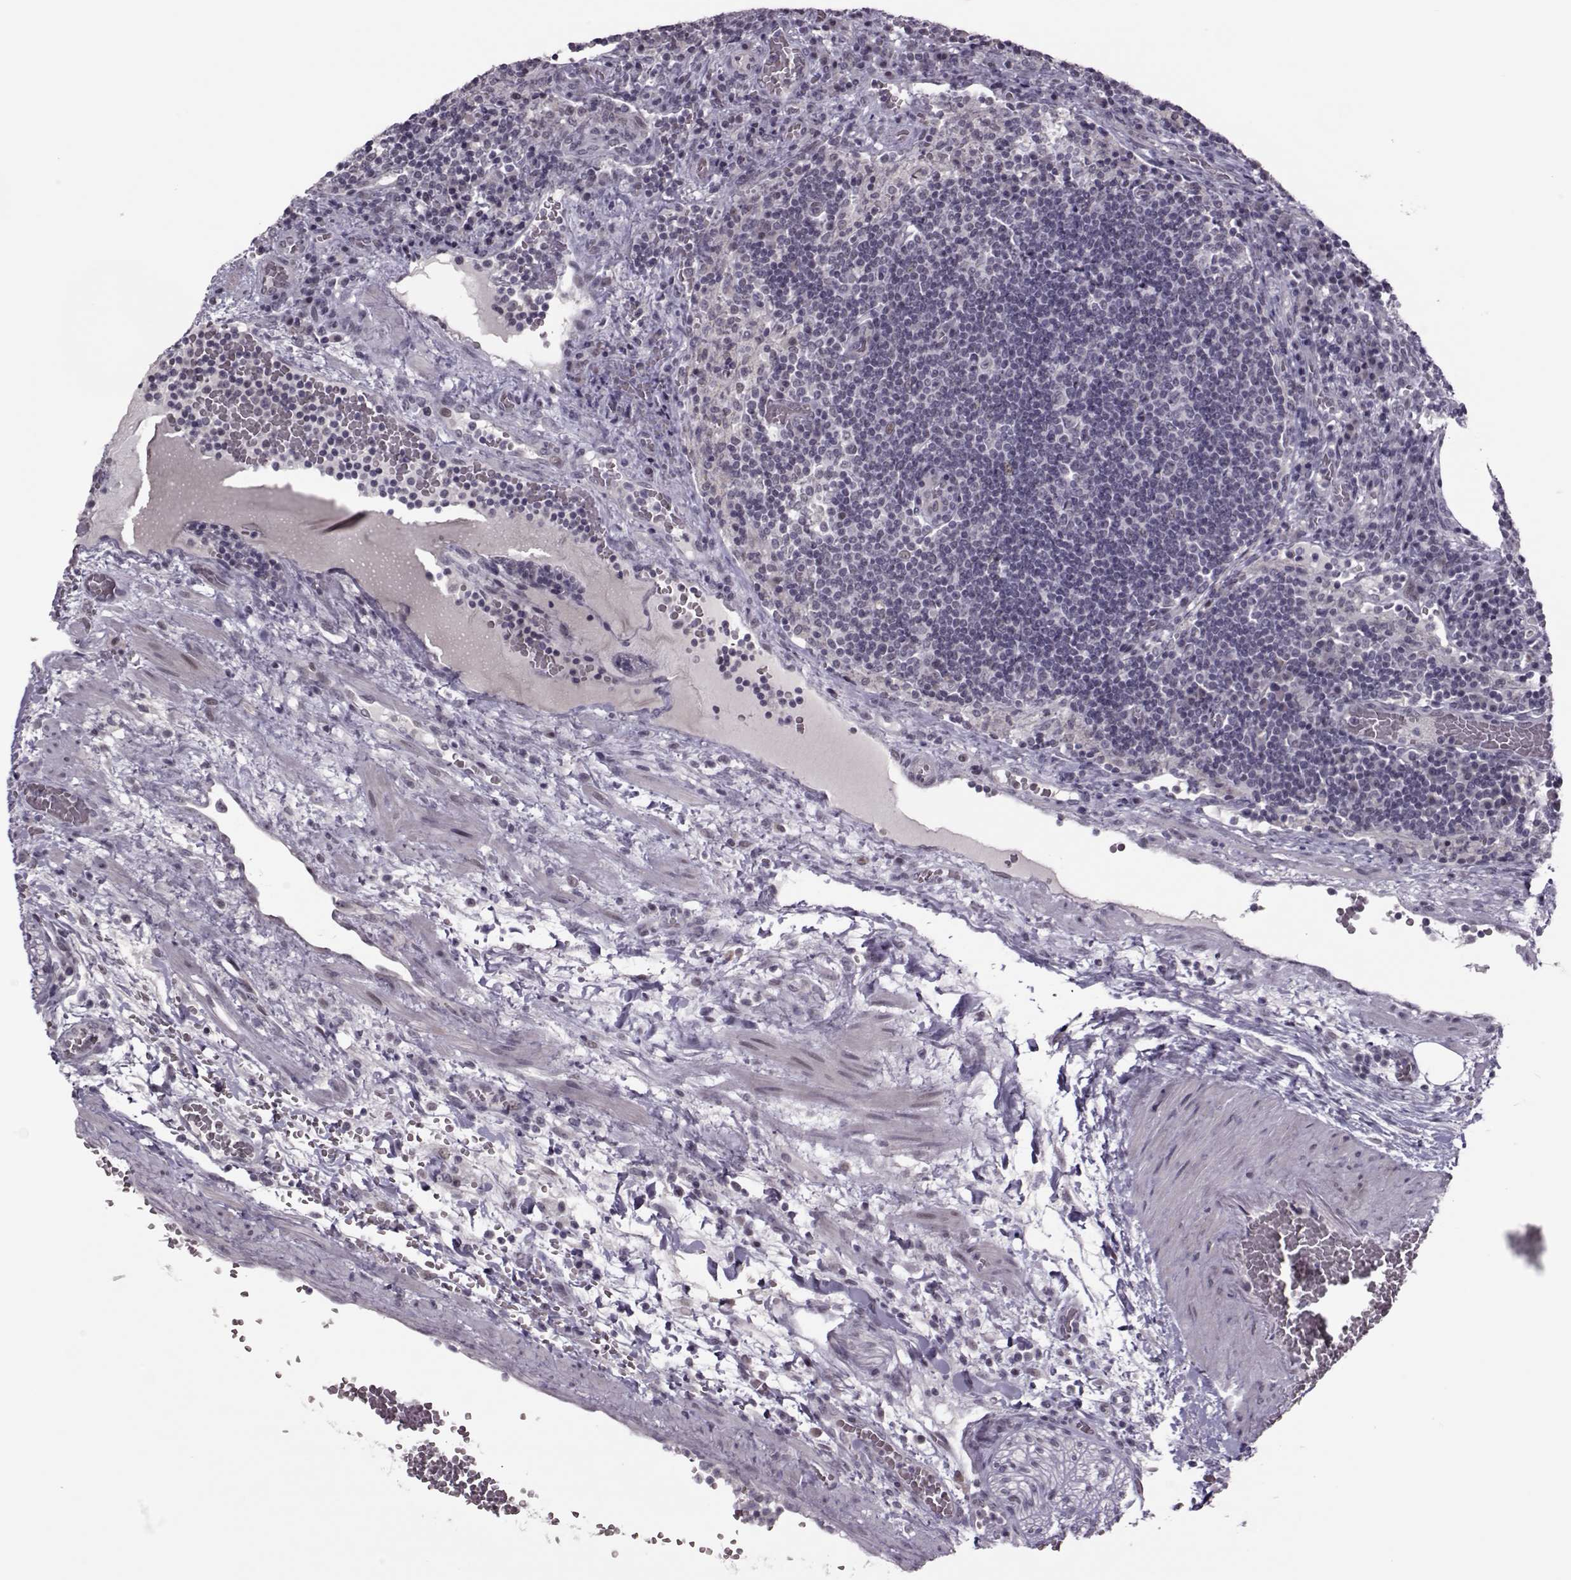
{"staining": {"intensity": "negative", "quantity": "none", "location": "none"}, "tissue": "lymph node", "cell_type": "Germinal center cells", "image_type": "normal", "snomed": [{"axis": "morphology", "description": "Normal tissue, NOS"}, {"axis": "topography", "description": "Lymph node"}], "caption": "Germinal center cells are negative for protein expression in unremarkable human lymph node. (DAB (3,3'-diaminobenzidine) immunohistochemistry (IHC), high magnification).", "gene": "LIN28A", "patient": {"sex": "male", "age": 63}}